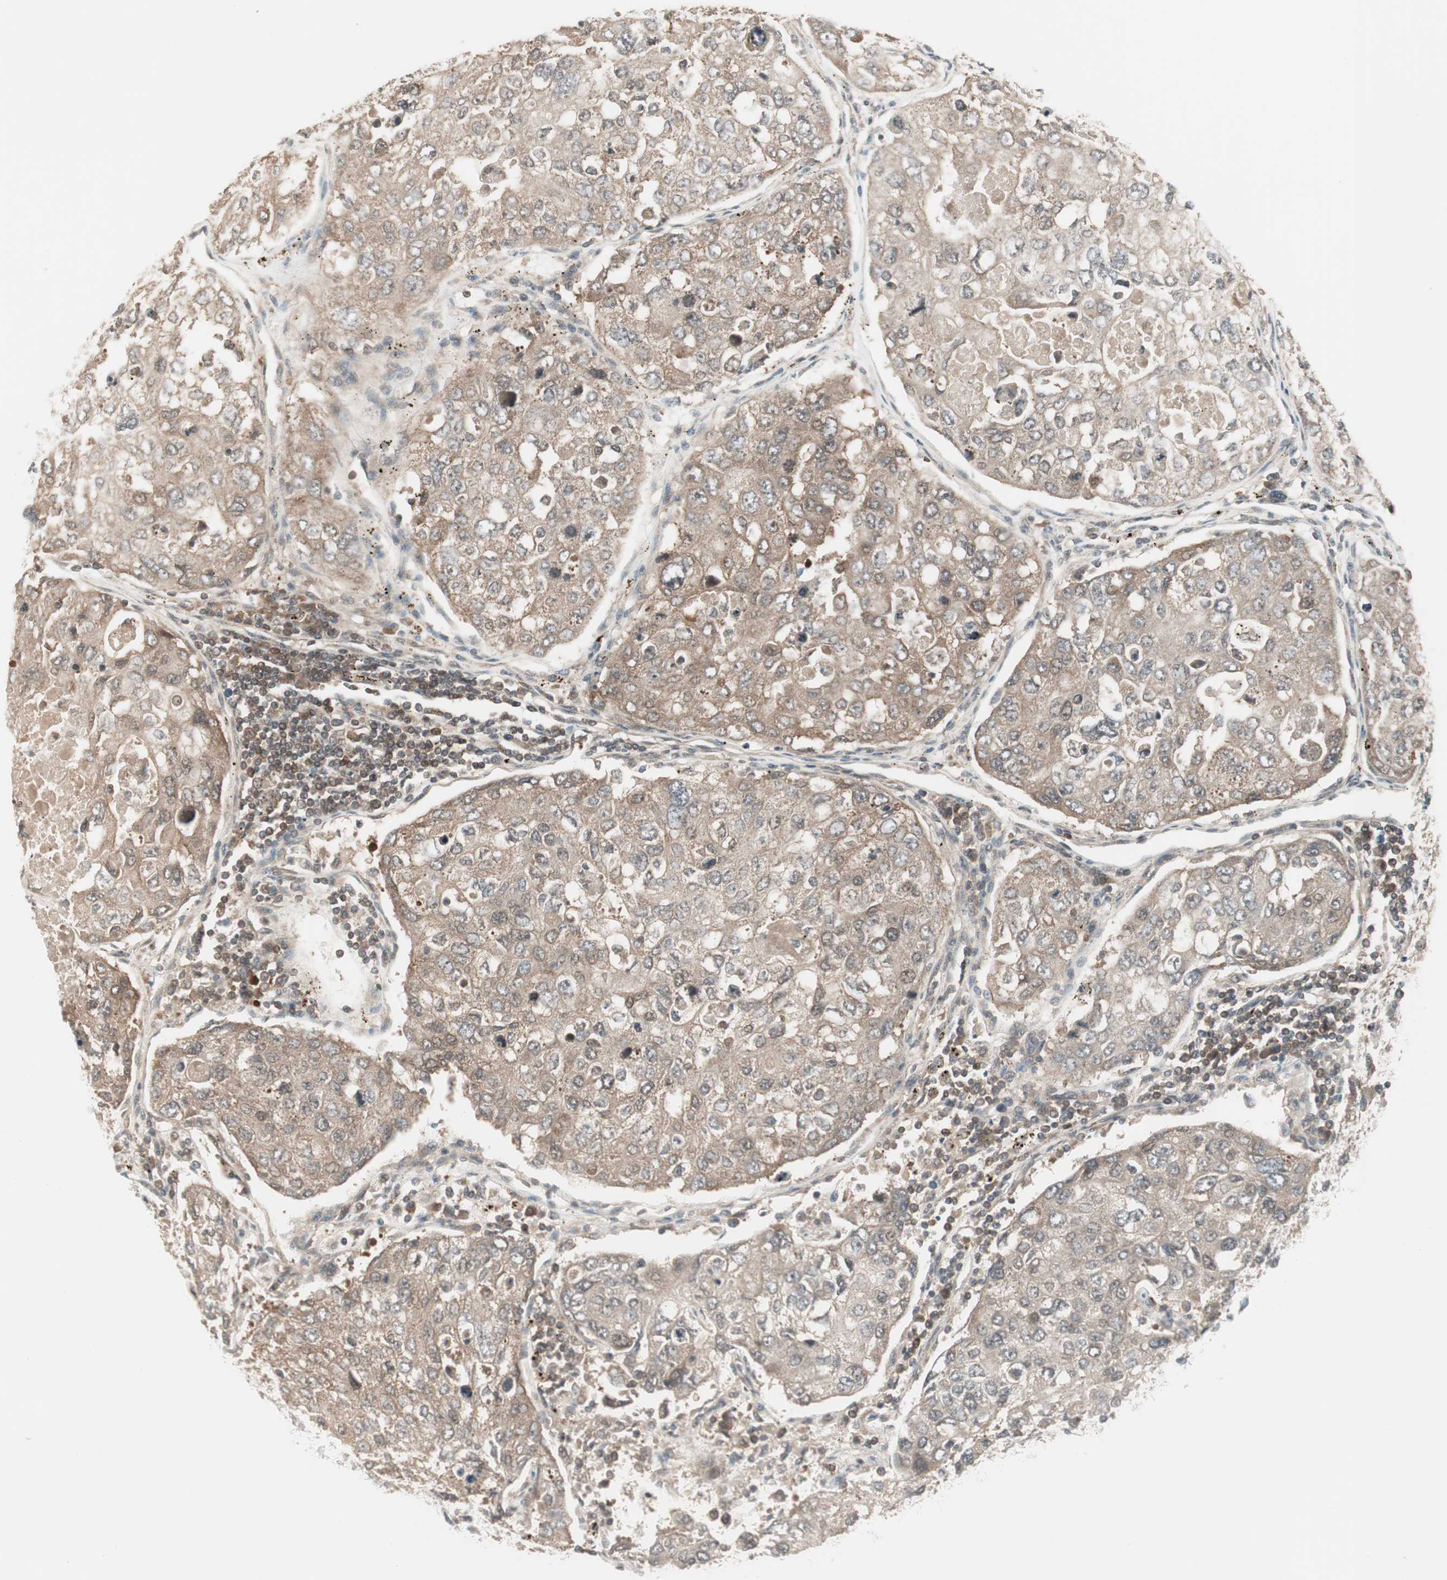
{"staining": {"intensity": "moderate", "quantity": ">75%", "location": "cytoplasmic/membranous"}, "tissue": "urothelial cancer", "cell_type": "Tumor cells", "image_type": "cancer", "snomed": [{"axis": "morphology", "description": "Urothelial carcinoma, High grade"}, {"axis": "topography", "description": "Lymph node"}, {"axis": "topography", "description": "Urinary bladder"}], "caption": "Protein positivity by IHC exhibits moderate cytoplasmic/membranous positivity in about >75% of tumor cells in high-grade urothelial carcinoma.", "gene": "UBE2I", "patient": {"sex": "male", "age": 51}}